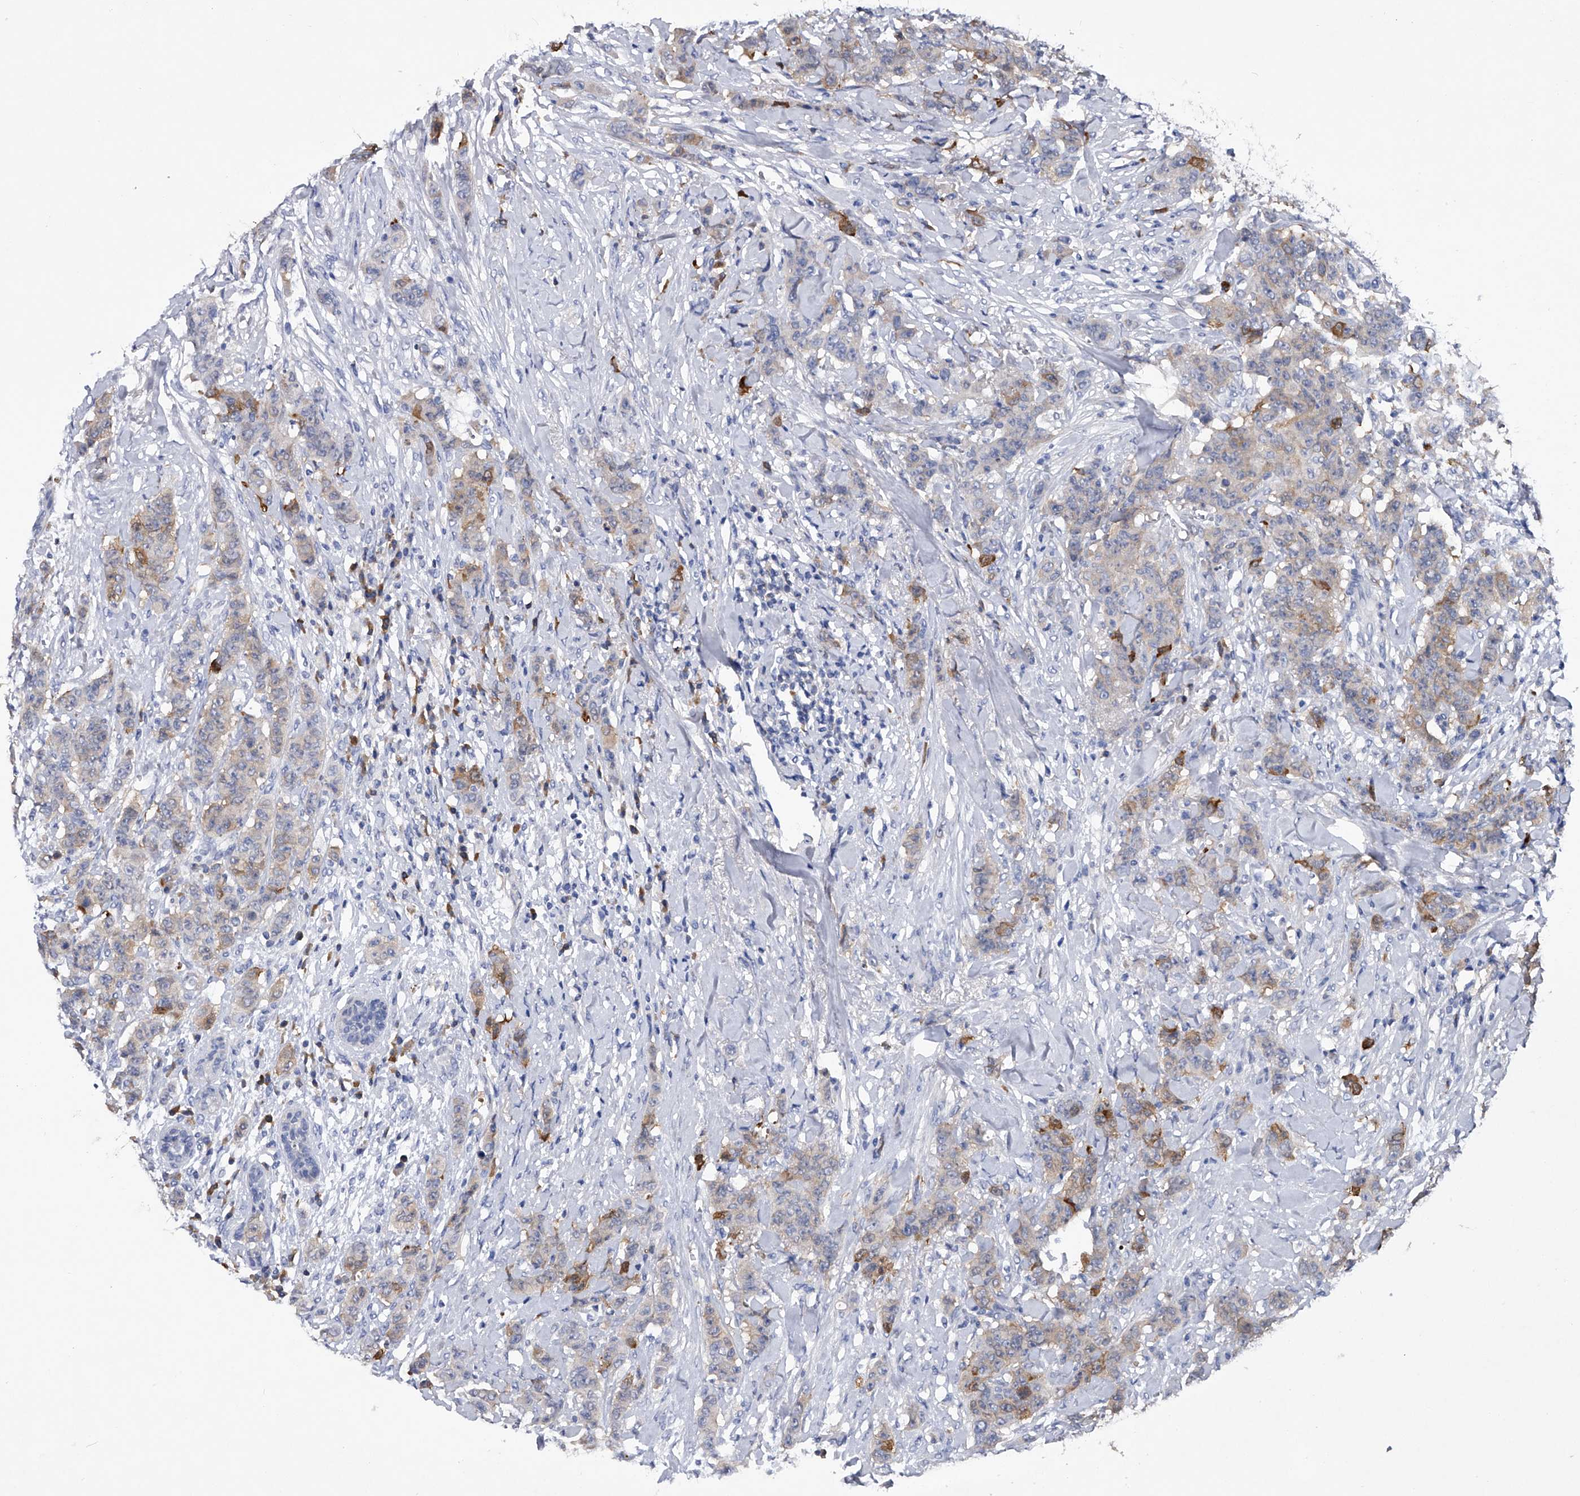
{"staining": {"intensity": "moderate", "quantity": "<25%", "location": "cytoplasmic/membranous"}, "tissue": "breast cancer", "cell_type": "Tumor cells", "image_type": "cancer", "snomed": [{"axis": "morphology", "description": "Duct carcinoma"}, {"axis": "topography", "description": "Breast"}], "caption": "The micrograph reveals staining of intraductal carcinoma (breast), revealing moderate cytoplasmic/membranous protein expression (brown color) within tumor cells. (IHC, brightfield microscopy, high magnification).", "gene": "ASNS", "patient": {"sex": "female", "age": 40}}